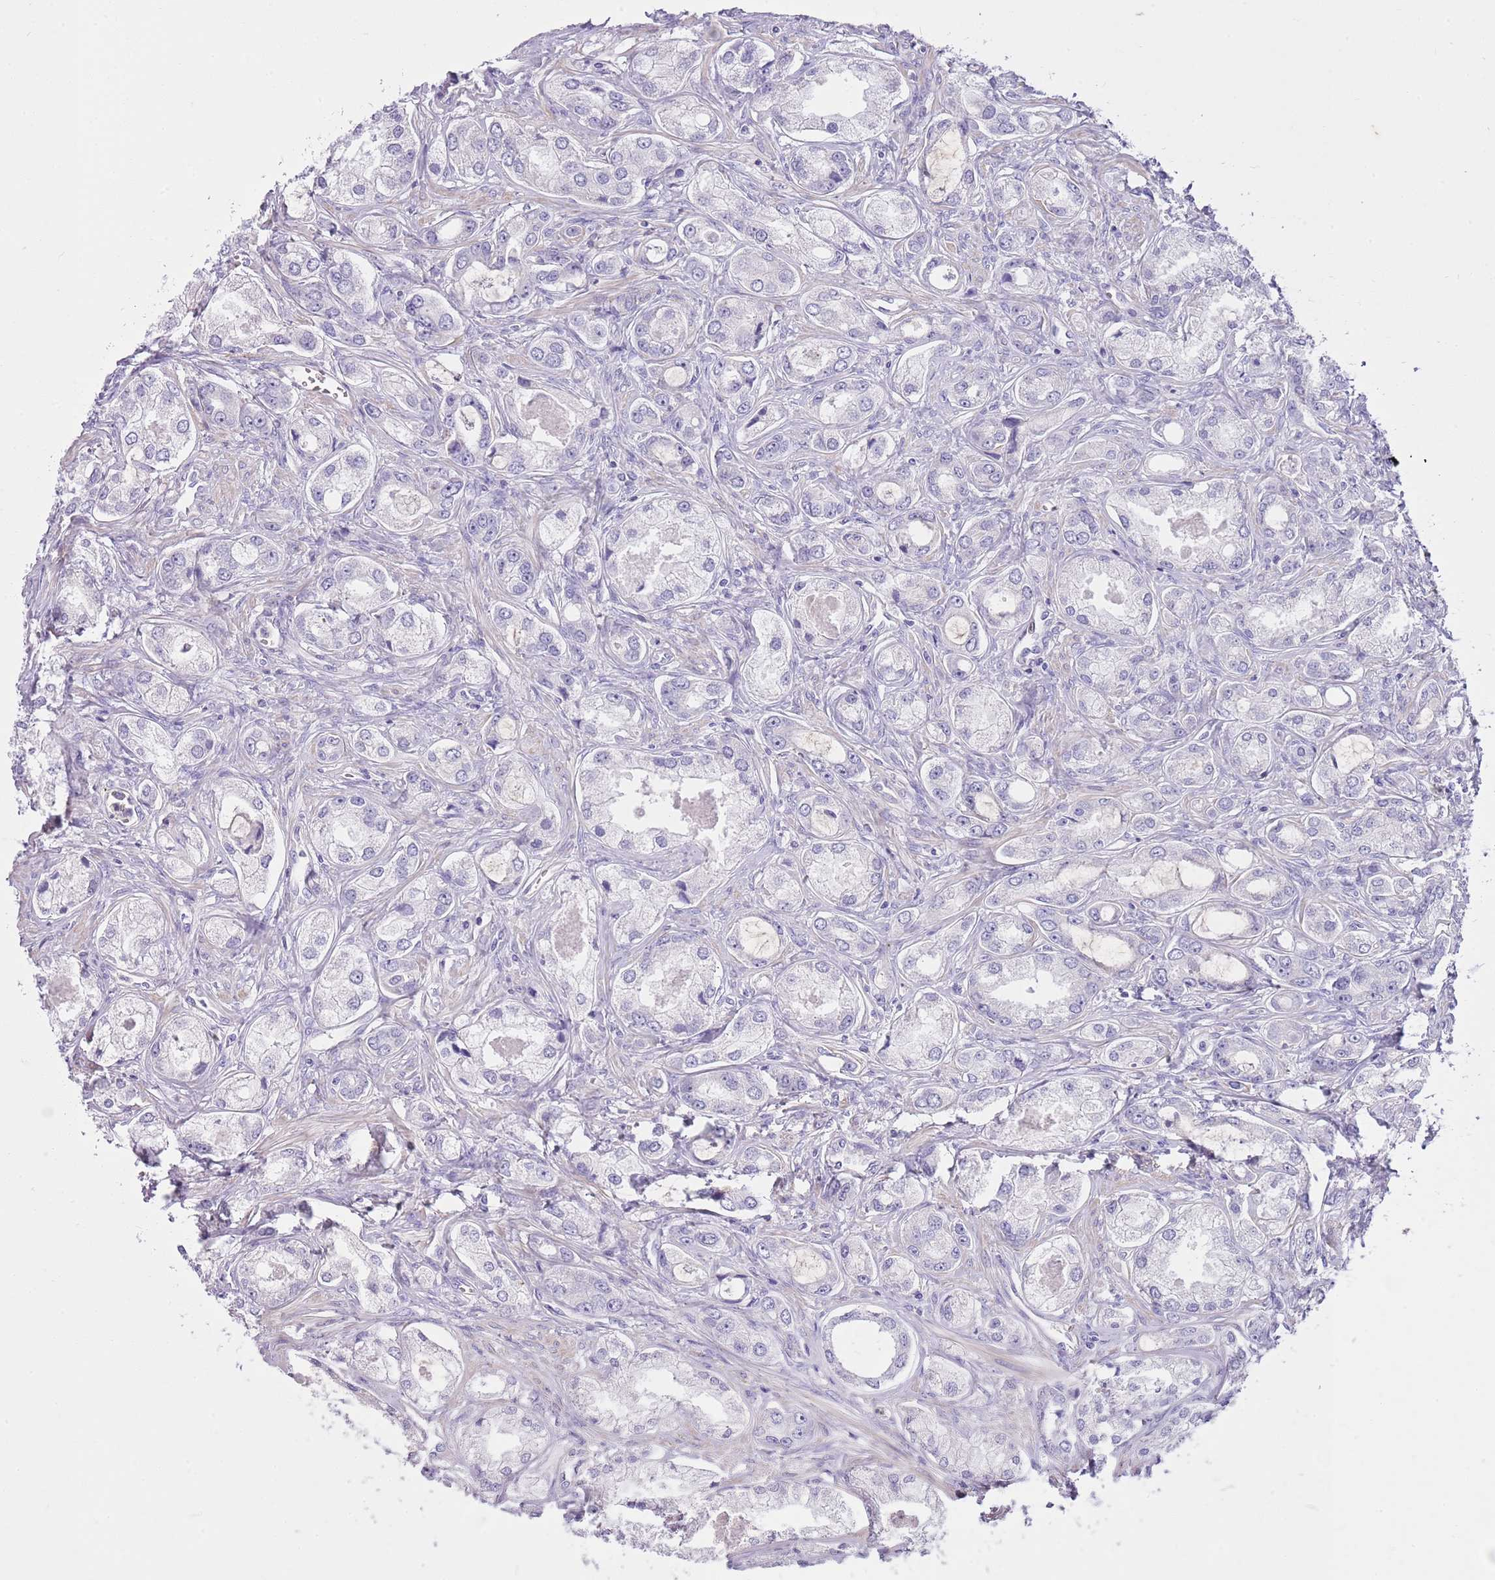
{"staining": {"intensity": "negative", "quantity": "none", "location": "none"}, "tissue": "prostate cancer", "cell_type": "Tumor cells", "image_type": "cancer", "snomed": [{"axis": "morphology", "description": "Adenocarcinoma, Low grade"}, {"axis": "topography", "description": "Prostate"}], "caption": "Tumor cells are negative for brown protein staining in prostate adenocarcinoma (low-grade).", "gene": "CNPPD1", "patient": {"sex": "male", "age": 68}}